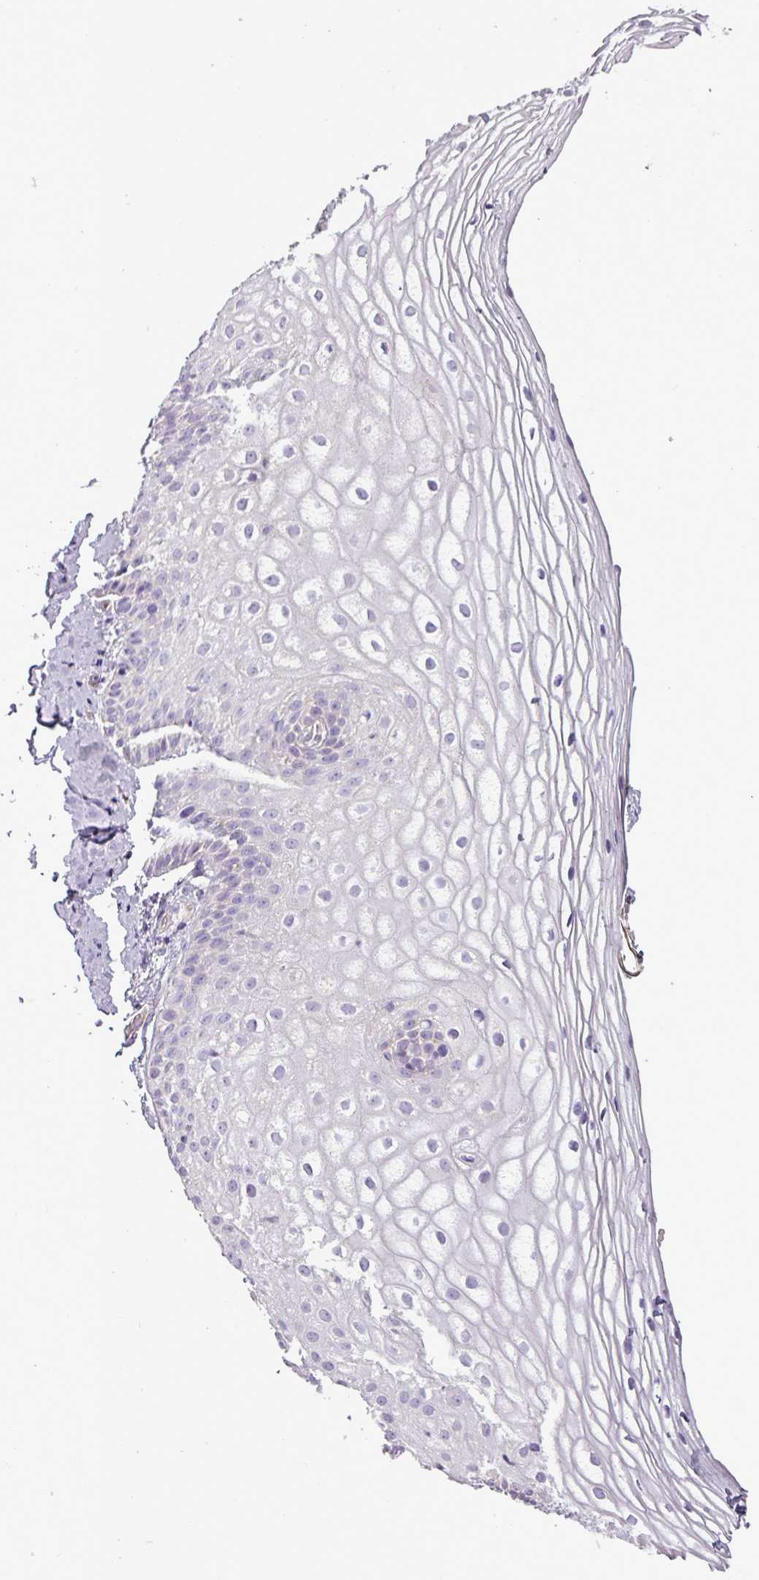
{"staining": {"intensity": "weak", "quantity": "<25%", "location": "cytoplasmic/membranous"}, "tissue": "vagina", "cell_type": "Squamous epithelial cells", "image_type": "normal", "snomed": [{"axis": "morphology", "description": "Normal tissue, NOS"}, {"axis": "topography", "description": "Vagina"}], "caption": "An immunohistochemistry (IHC) histopathology image of unremarkable vagina is shown. There is no staining in squamous epithelial cells of vagina.", "gene": "BTN2A2", "patient": {"sex": "female", "age": 56}}